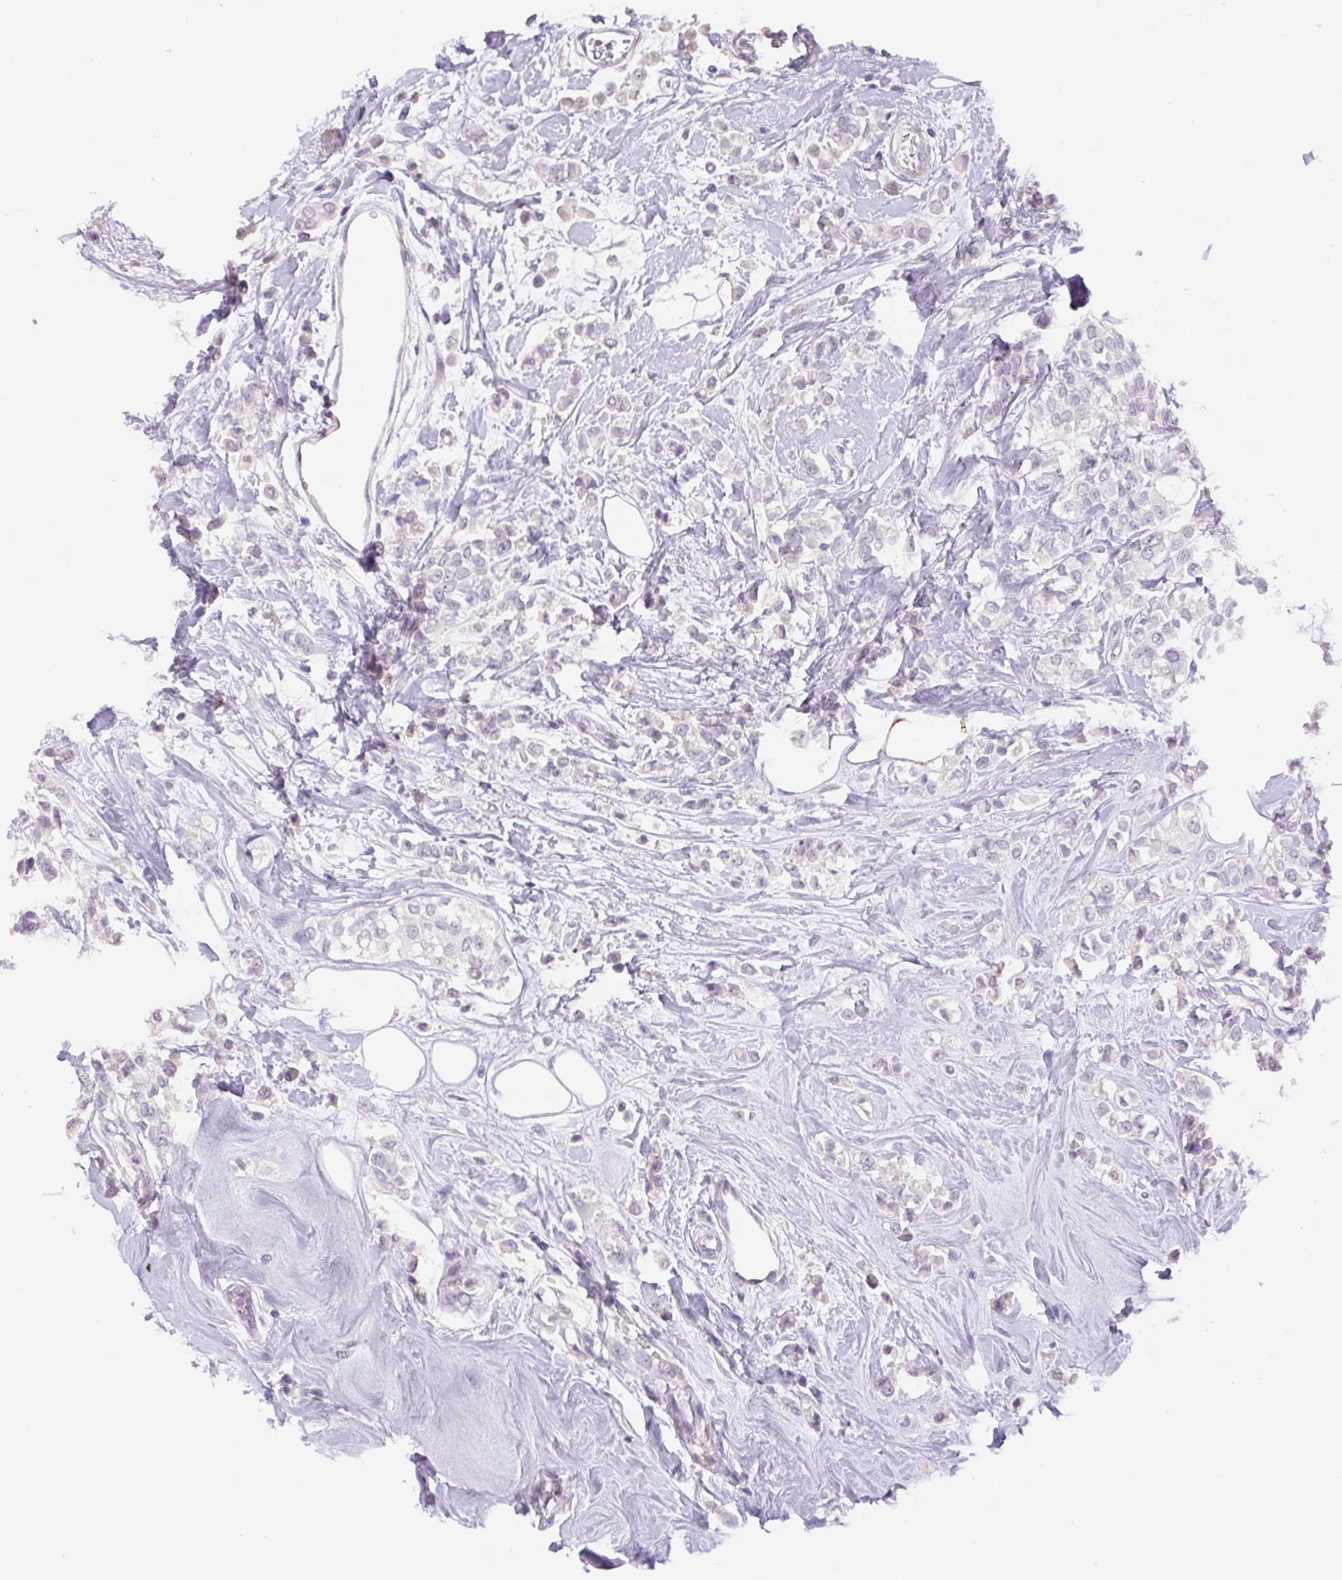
{"staining": {"intensity": "negative", "quantity": "none", "location": "none"}, "tissue": "breast cancer", "cell_type": "Tumor cells", "image_type": "cancer", "snomed": [{"axis": "morphology", "description": "Lobular carcinoma"}, {"axis": "topography", "description": "Breast"}], "caption": "IHC photomicrograph of neoplastic tissue: breast lobular carcinoma stained with DAB (3,3'-diaminobenzidine) exhibits no significant protein staining in tumor cells.", "gene": "HCRTR2", "patient": {"sex": "female", "age": 68}}